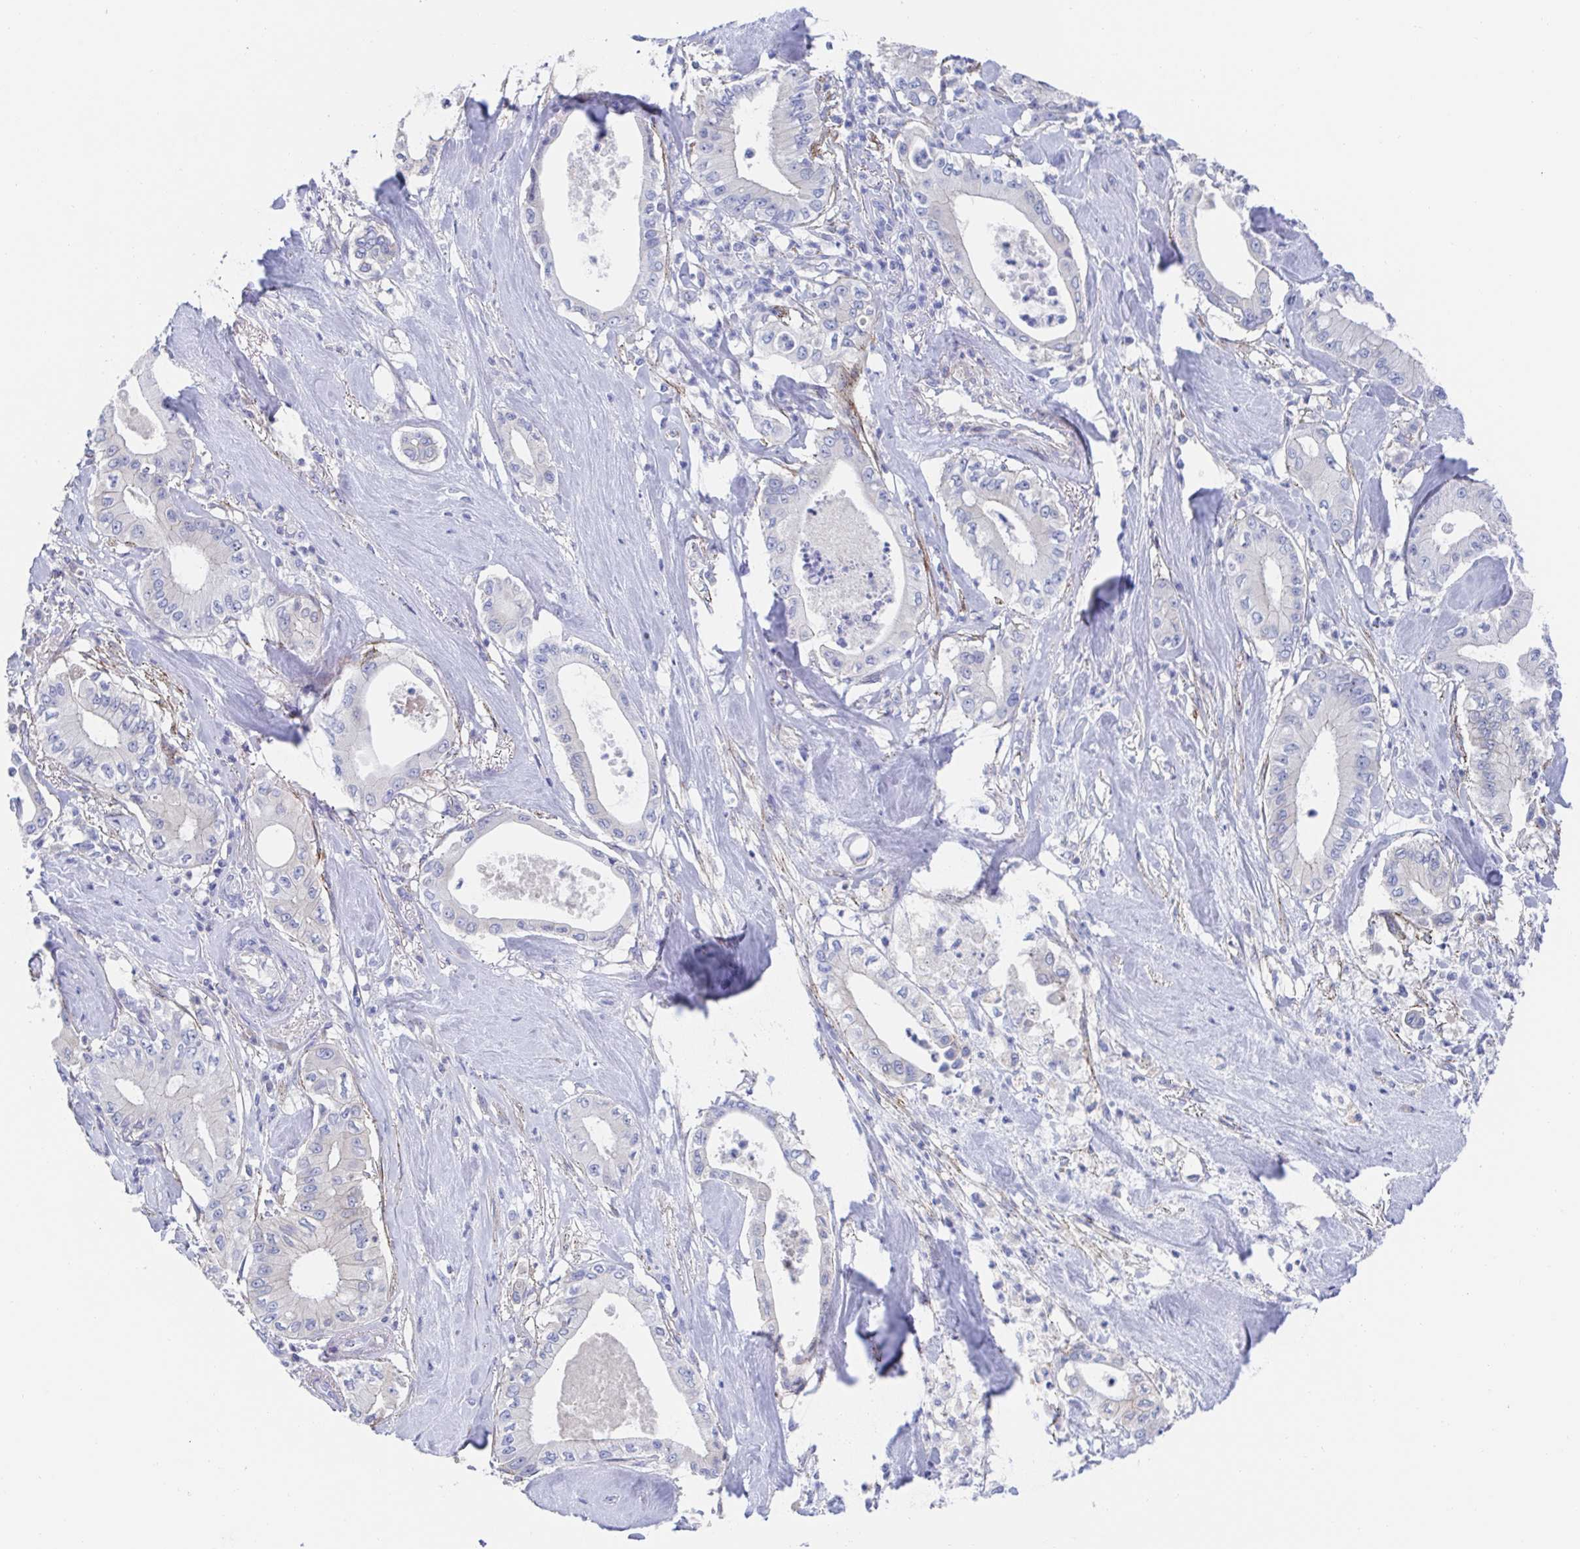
{"staining": {"intensity": "negative", "quantity": "none", "location": "none"}, "tissue": "pancreatic cancer", "cell_type": "Tumor cells", "image_type": "cancer", "snomed": [{"axis": "morphology", "description": "Adenocarcinoma, NOS"}, {"axis": "topography", "description": "Pancreas"}], "caption": "Immunohistochemistry image of neoplastic tissue: pancreatic cancer (adenocarcinoma) stained with DAB displays no significant protein staining in tumor cells.", "gene": "CDH2", "patient": {"sex": "male", "age": 71}}